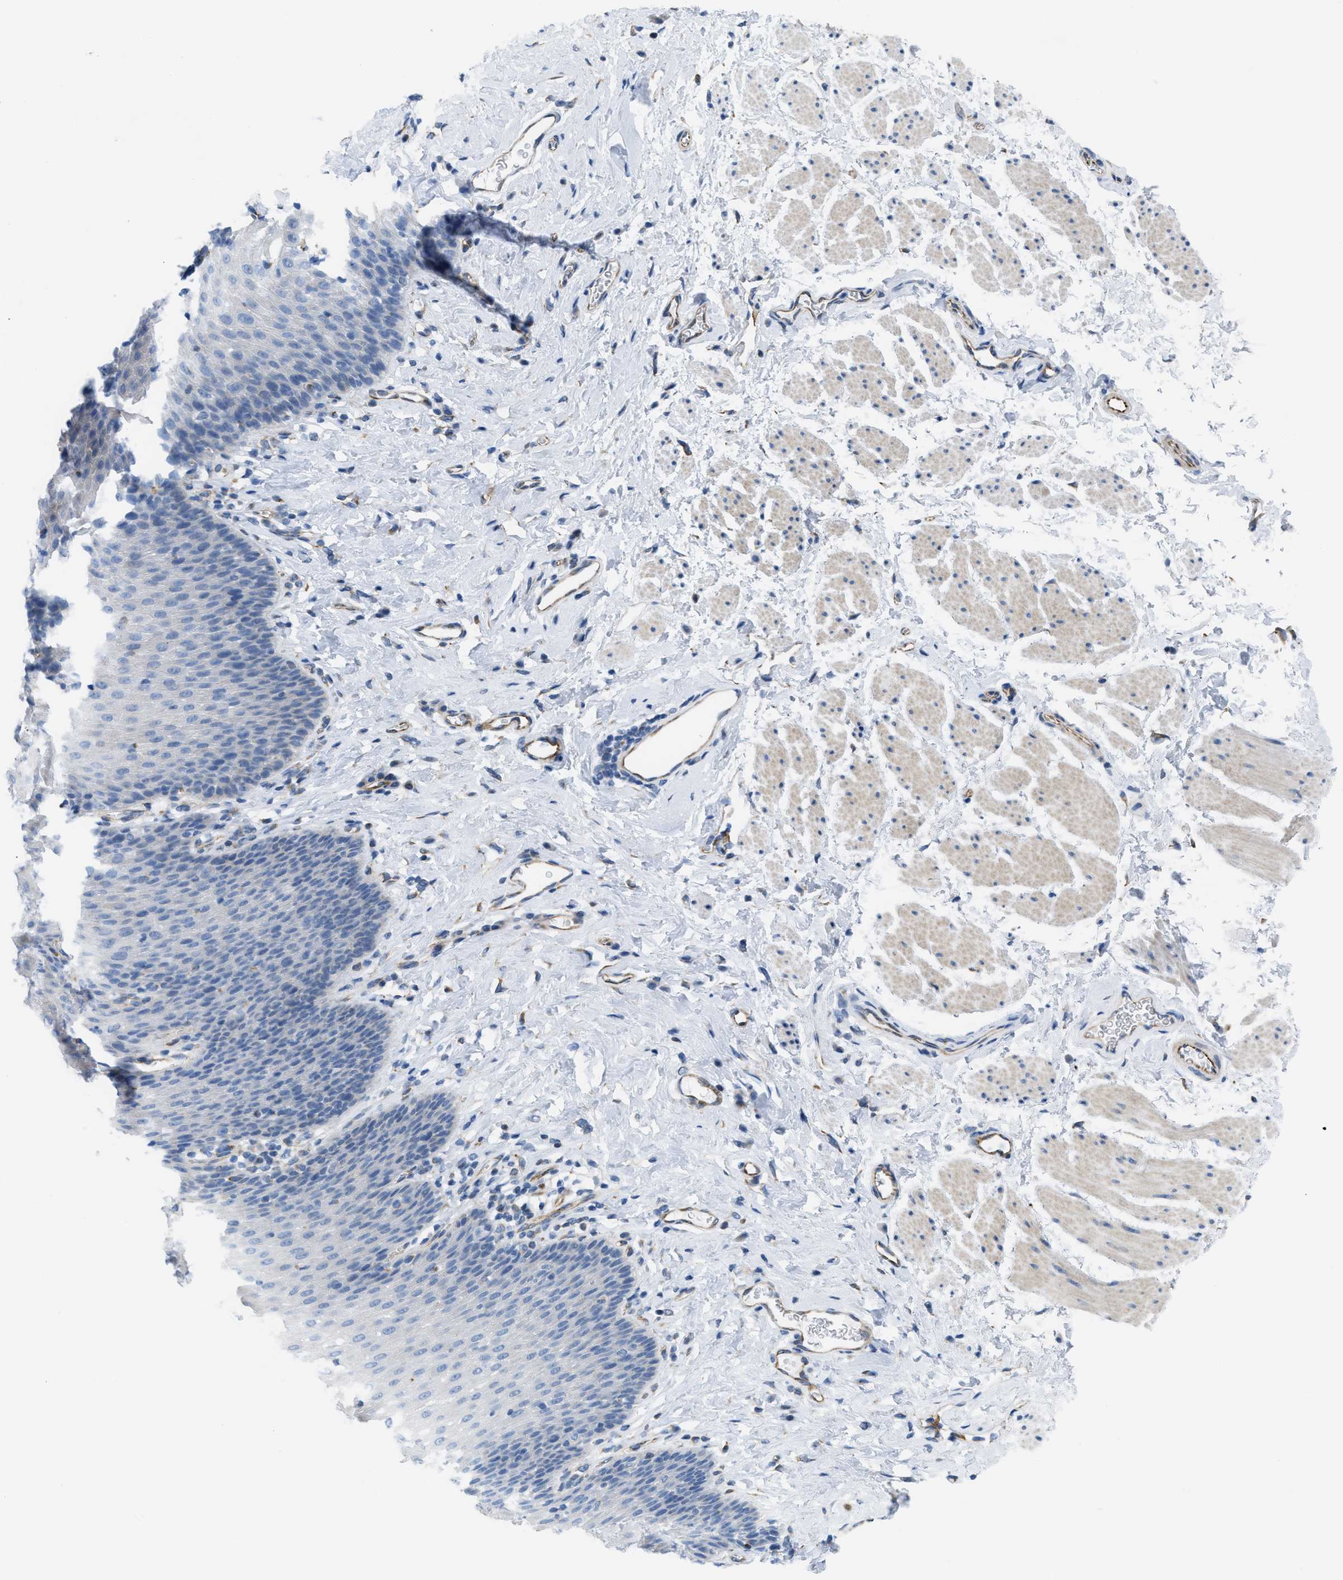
{"staining": {"intensity": "negative", "quantity": "none", "location": "none"}, "tissue": "esophagus", "cell_type": "Squamous epithelial cells", "image_type": "normal", "snomed": [{"axis": "morphology", "description": "Normal tissue, NOS"}, {"axis": "topography", "description": "Esophagus"}], "caption": "There is no significant staining in squamous epithelial cells of esophagus.", "gene": "SLC12A1", "patient": {"sex": "female", "age": 61}}